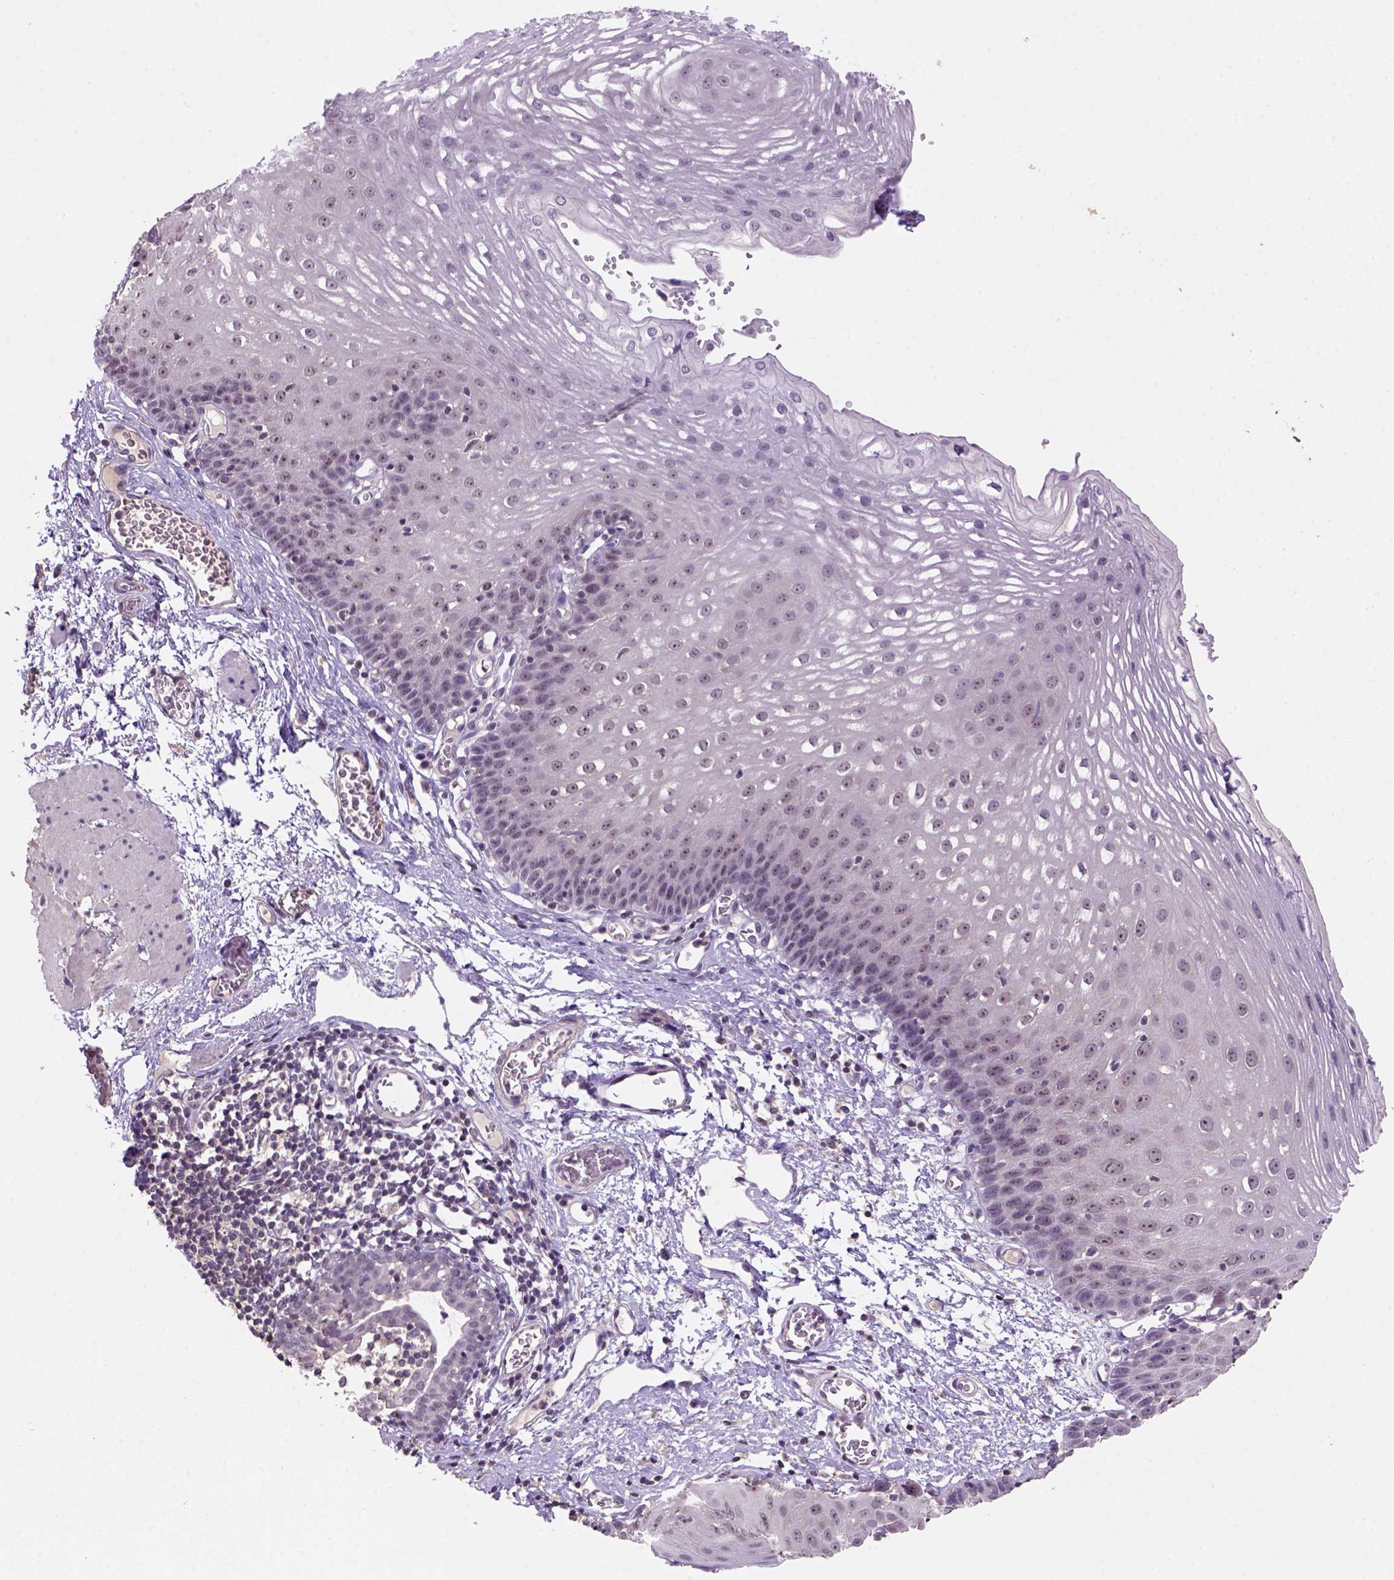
{"staining": {"intensity": "weak", "quantity": "25%-75%", "location": "cytoplasmic/membranous,nuclear"}, "tissue": "esophagus", "cell_type": "Squamous epithelial cells", "image_type": "normal", "snomed": [{"axis": "morphology", "description": "Normal tissue, NOS"}, {"axis": "topography", "description": "Esophagus"}], "caption": "Unremarkable esophagus was stained to show a protein in brown. There is low levels of weak cytoplasmic/membranous,nuclear positivity in about 25%-75% of squamous epithelial cells.", "gene": "SCML4", "patient": {"sex": "male", "age": 72}}